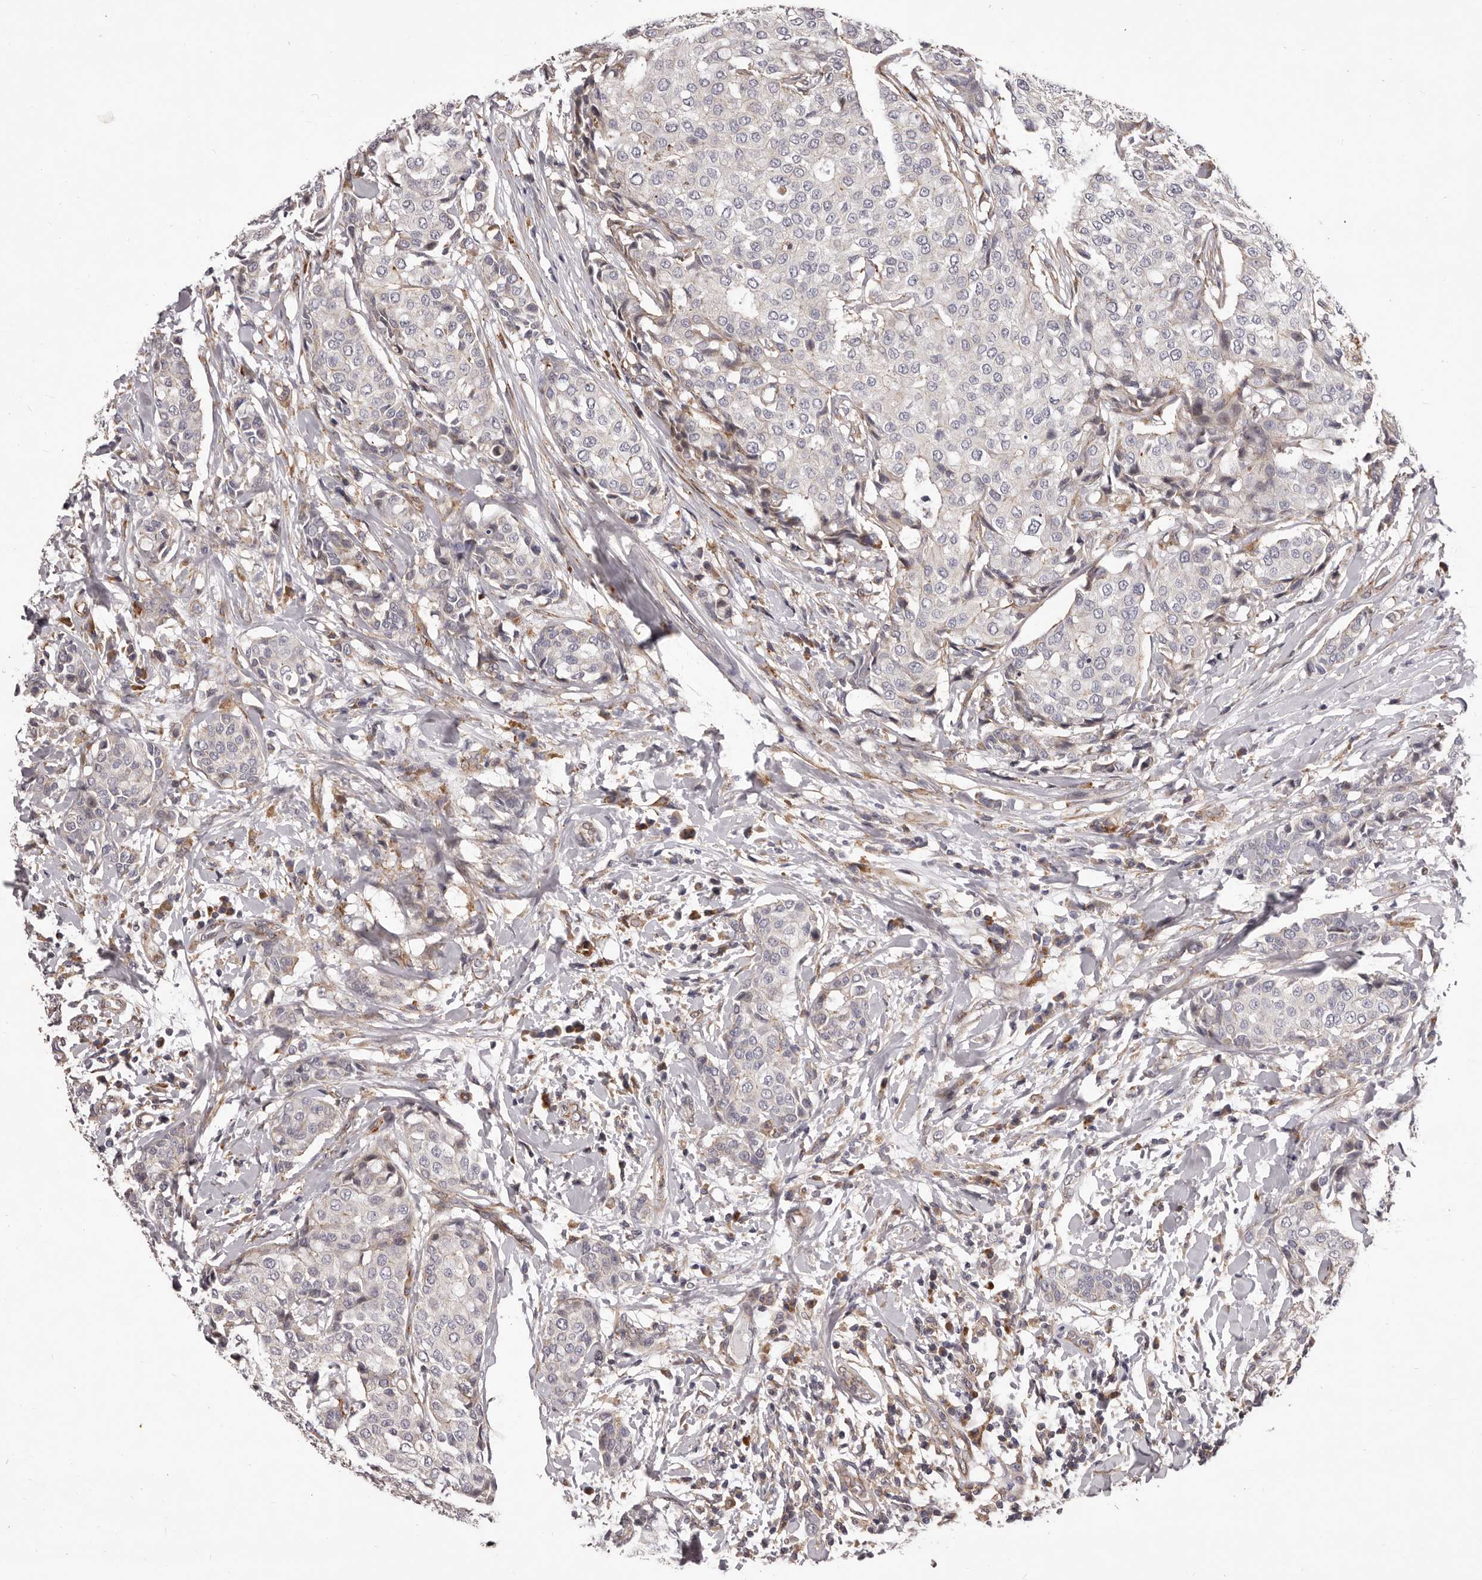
{"staining": {"intensity": "negative", "quantity": "none", "location": "none"}, "tissue": "breast cancer", "cell_type": "Tumor cells", "image_type": "cancer", "snomed": [{"axis": "morphology", "description": "Duct carcinoma"}, {"axis": "topography", "description": "Breast"}], "caption": "High power microscopy micrograph of an immunohistochemistry photomicrograph of breast infiltrating ductal carcinoma, revealing no significant positivity in tumor cells.", "gene": "ALPK1", "patient": {"sex": "female", "age": 27}}